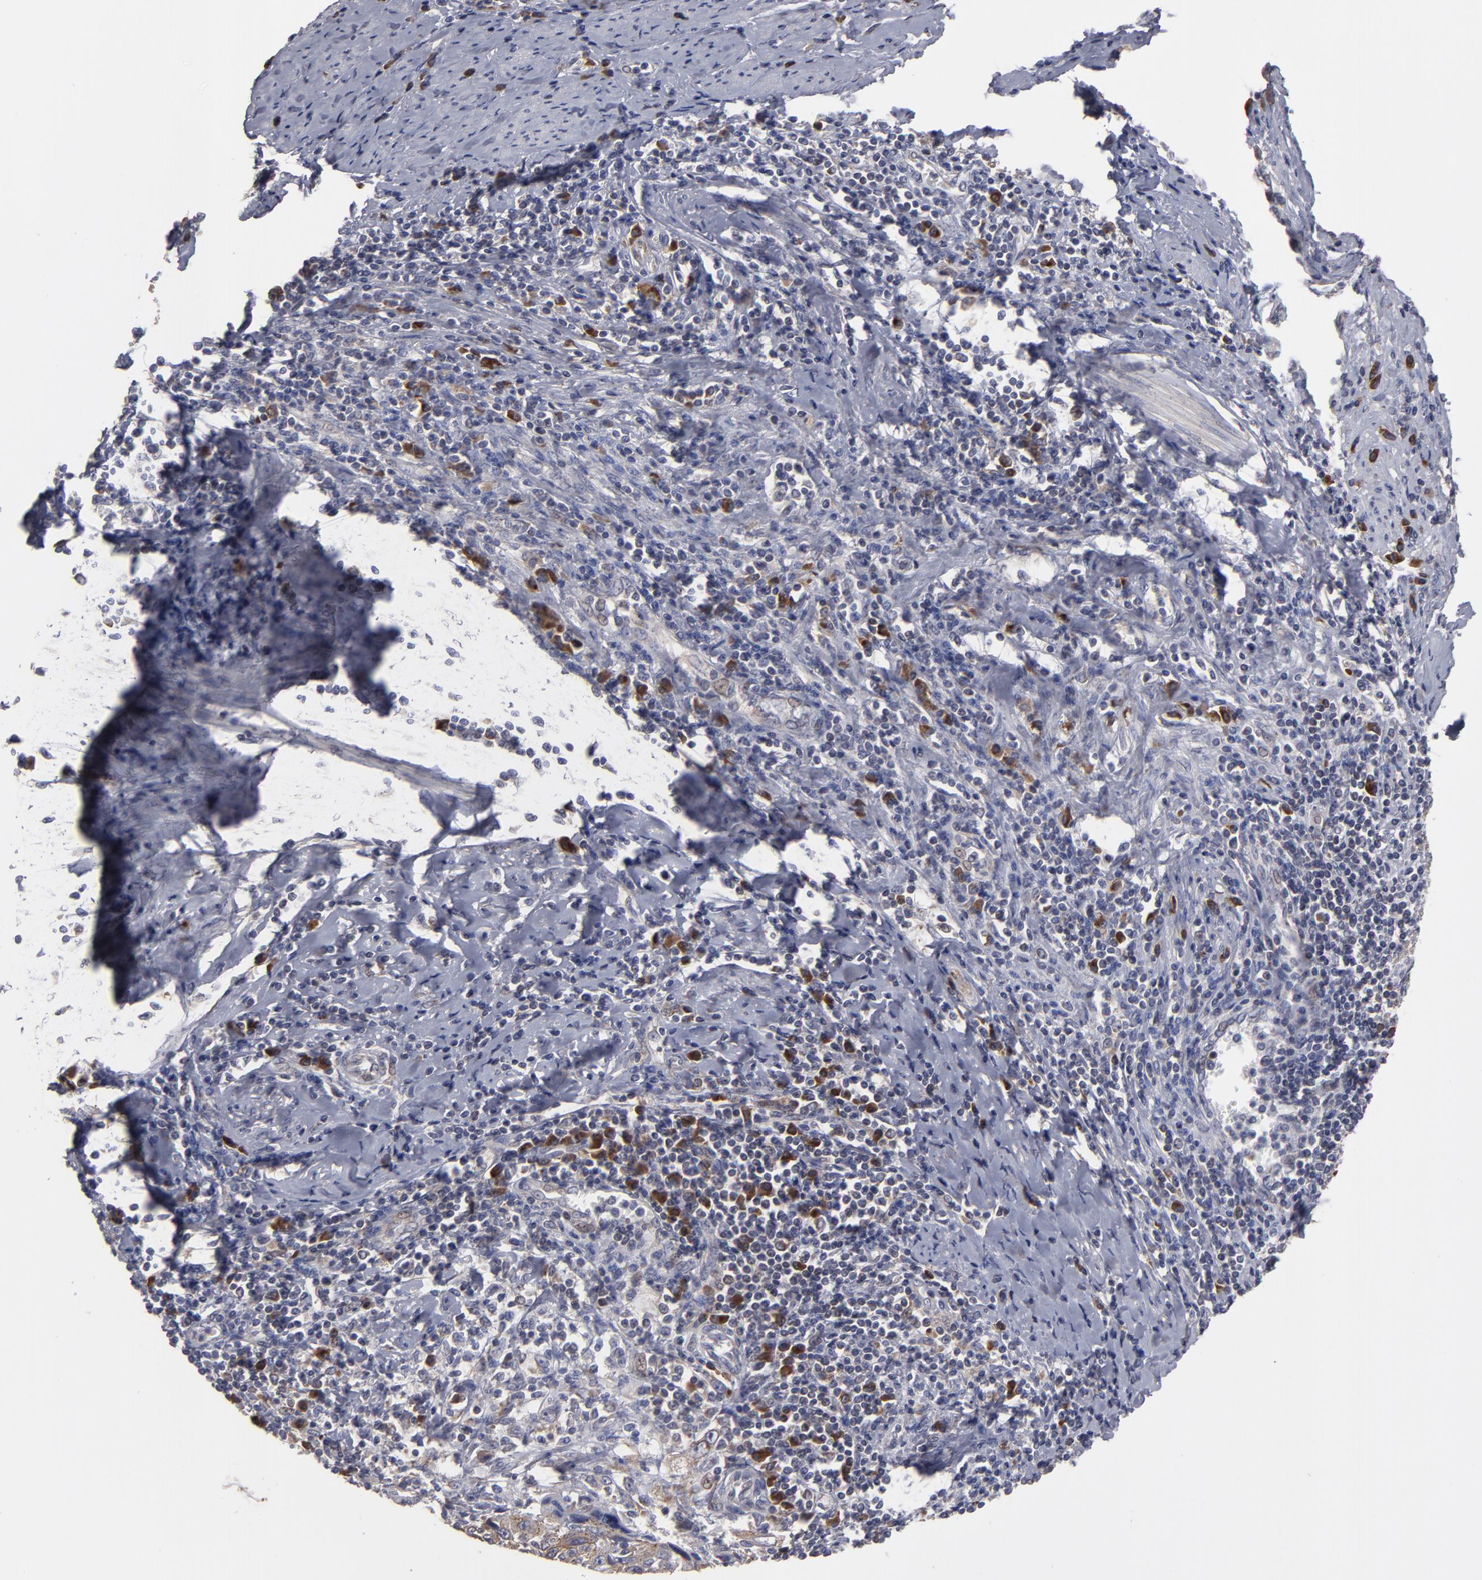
{"staining": {"intensity": "moderate", "quantity": ">75%", "location": "cytoplasmic/membranous"}, "tissue": "cervical cancer", "cell_type": "Tumor cells", "image_type": "cancer", "snomed": [{"axis": "morphology", "description": "Squamous cell carcinoma, NOS"}, {"axis": "topography", "description": "Cervix"}], "caption": "About >75% of tumor cells in cervical squamous cell carcinoma exhibit moderate cytoplasmic/membranous protein positivity as visualized by brown immunohistochemical staining.", "gene": "SND1", "patient": {"sex": "female", "age": 53}}